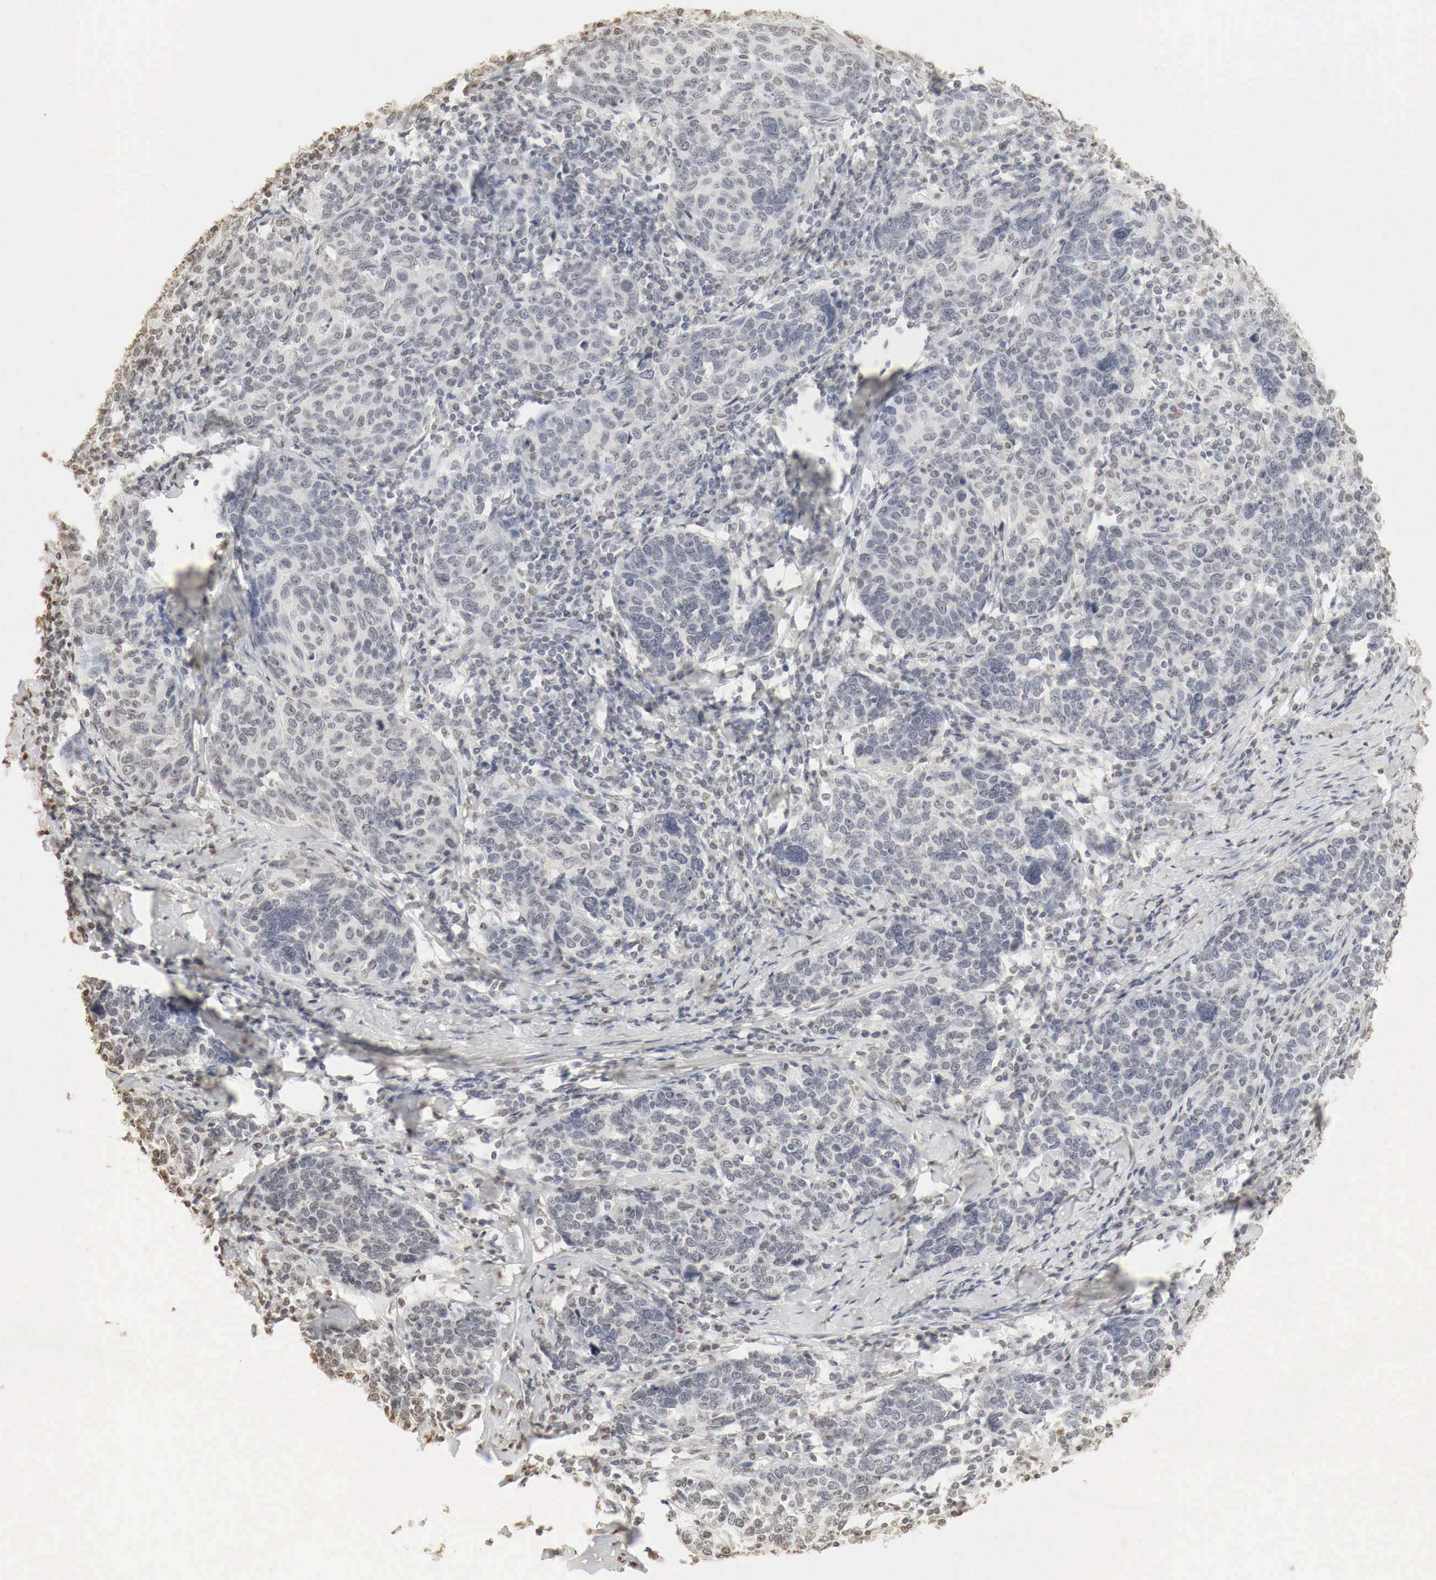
{"staining": {"intensity": "negative", "quantity": "none", "location": "none"}, "tissue": "cervical cancer", "cell_type": "Tumor cells", "image_type": "cancer", "snomed": [{"axis": "morphology", "description": "Squamous cell carcinoma, NOS"}, {"axis": "topography", "description": "Cervix"}], "caption": "Tumor cells are negative for brown protein staining in cervical cancer (squamous cell carcinoma).", "gene": "ERBB4", "patient": {"sex": "female", "age": 41}}